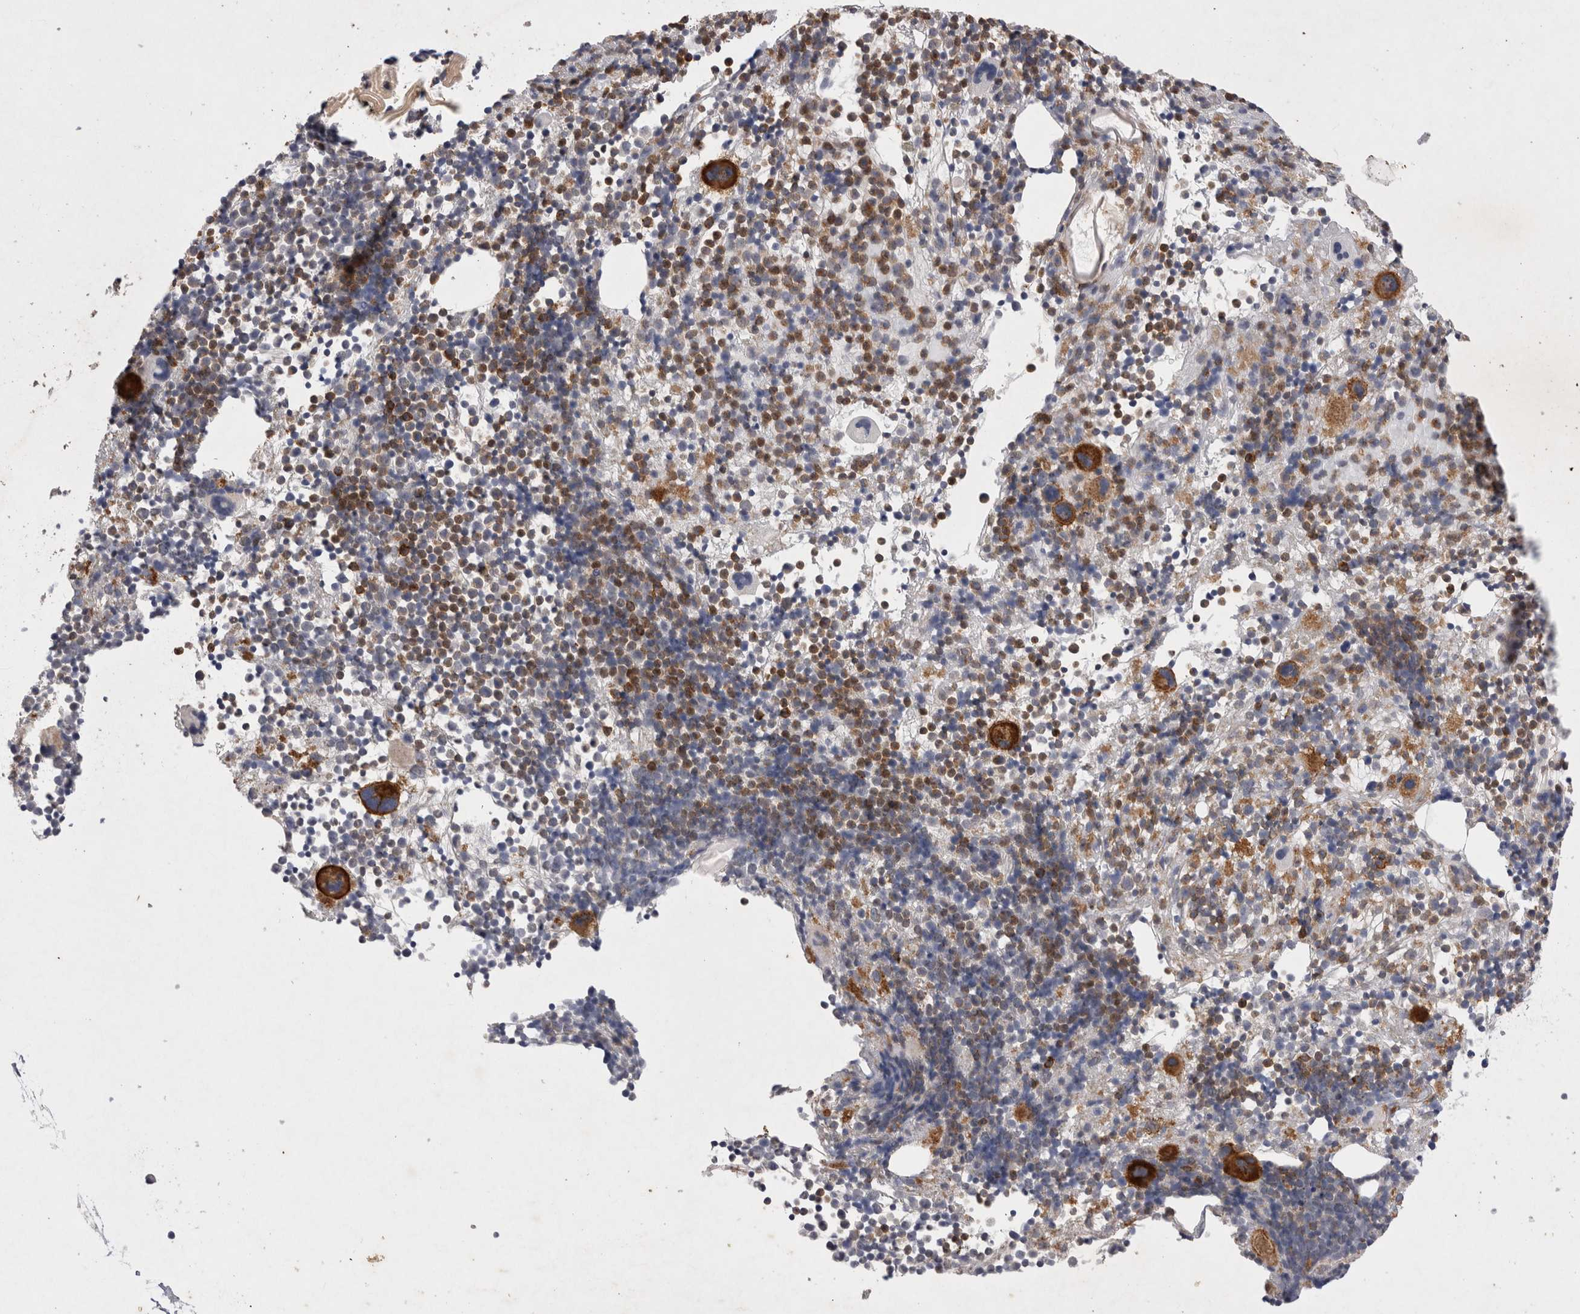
{"staining": {"intensity": "strong", "quantity": "25%-75%", "location": "cytoplasmic/membranous"}, "tissue": "bone marrow", "cell_type": "Hematopoietic cells", "image_type": "normal", "snomed": [{"axis": "morphology", "description": "Normal tissue, NOS"}, {"axis": "morphology", "description": "Inflammation, NOS"}, {"axis": "topography", "description": "Bone marrow"}], "caption": "DAB (3,3'-diaminobenzidine) immunohistochemical staining of unremarkable bone marrow reveals strong cytoplasmic/membranous protein expression in about 25%-75% of hematopoietic cells. (Stains: DAB in brown, nuclei in blue, Microscopy: brightfield microscopy at high magnification).", "gene": "RASSF3", "patient": {"sex": "male", "age": 1}}